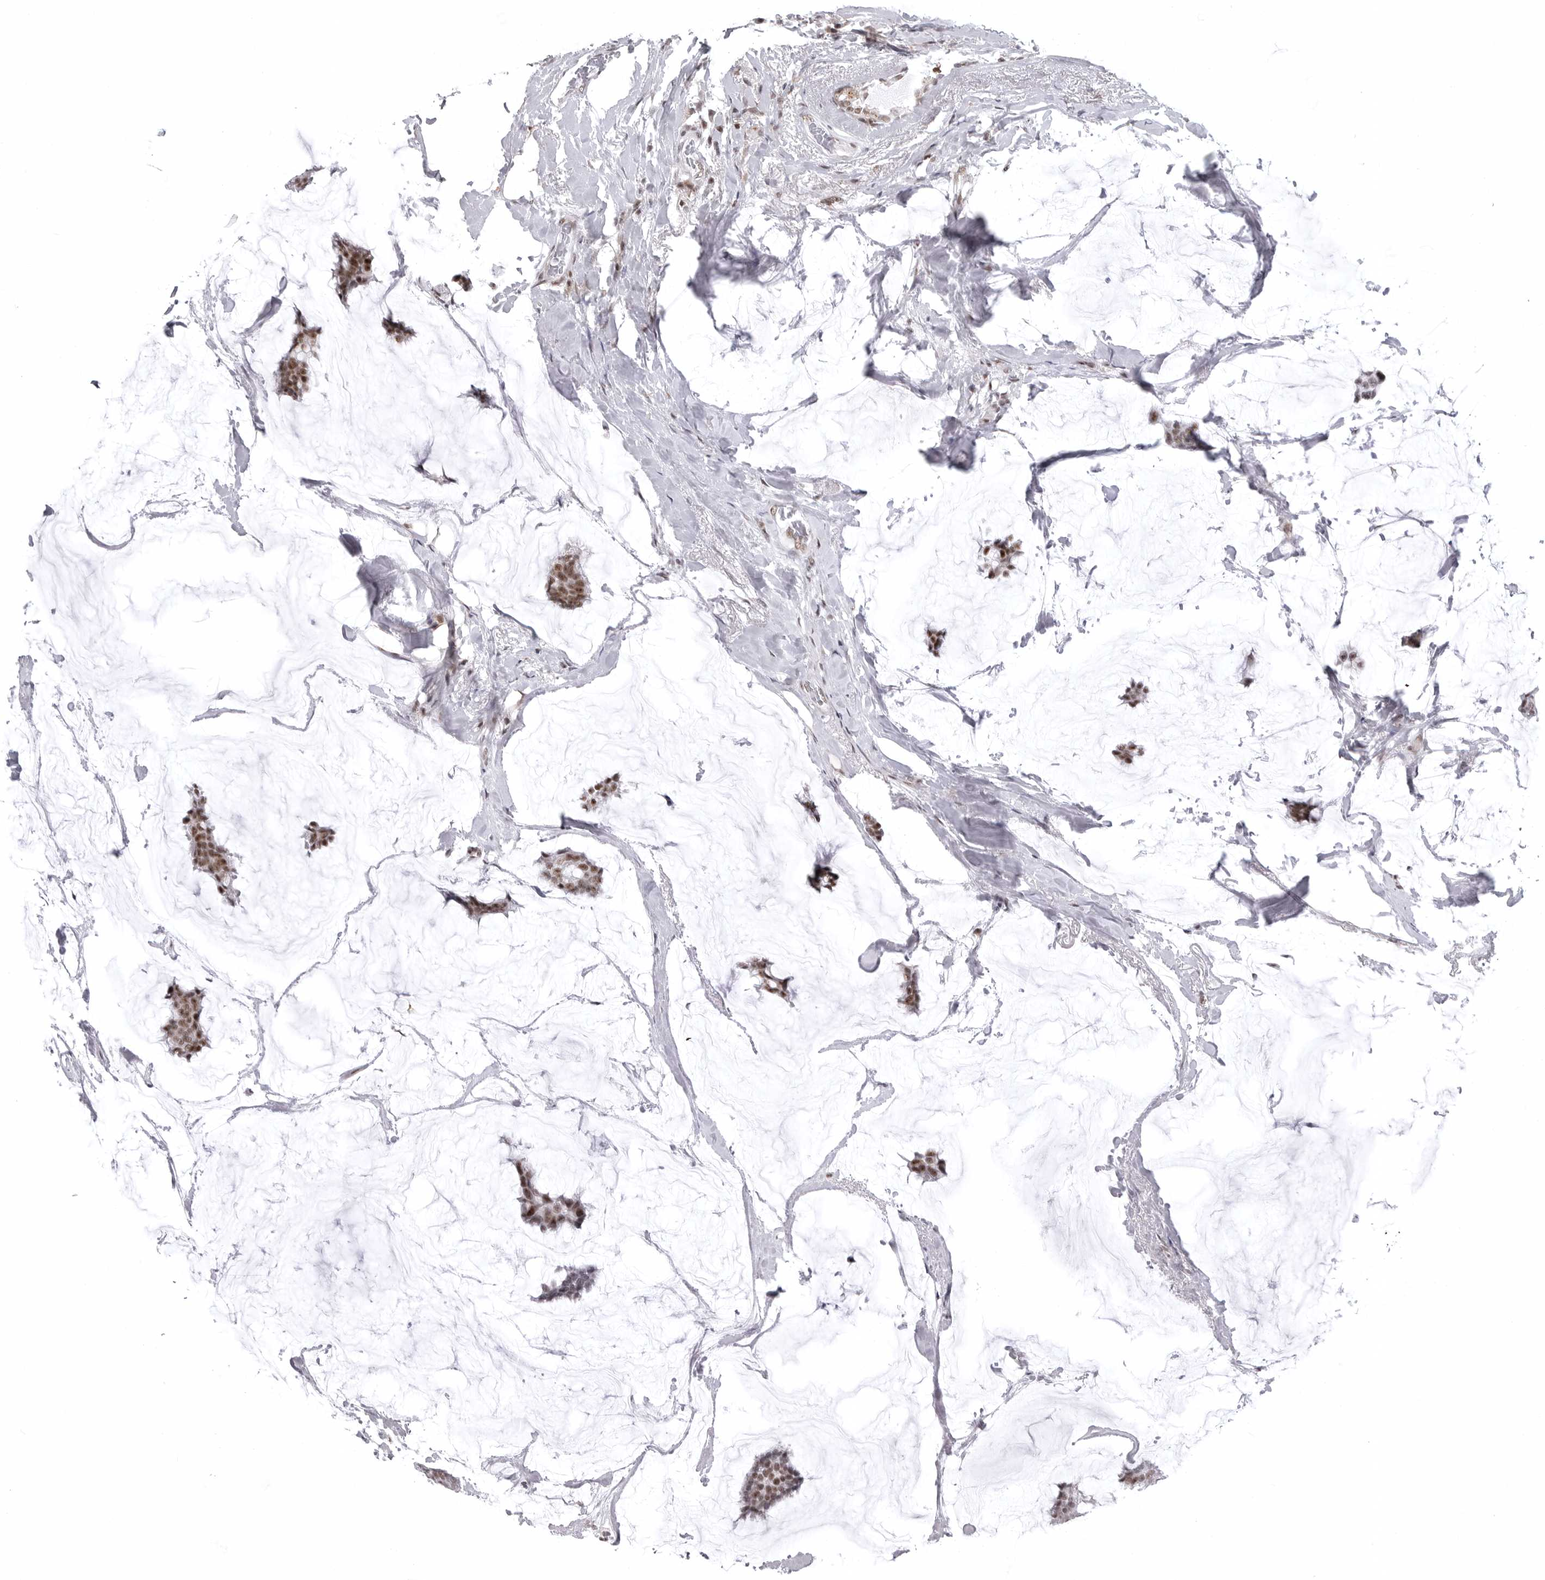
{"staining": {"intensity": "moderate", "quantity": ">75%", "location": "nuclear"}, "tissue": "breast cancer", "cell_type": "Tumor cells", "image_type": "cancer", "snomed": [{"axis": "morphology", "description": "Duct carcinoma"}, {"axis": "topography", "description": "Breast"}], "caption": "The photomicrograph exhibits a brown stain indicating the presence of a protein in the nuclear of tumor cells in intraductal carcinoma (breast).", "gene": "WRAP53", "patient": {"sex": "female", "age": 93}}